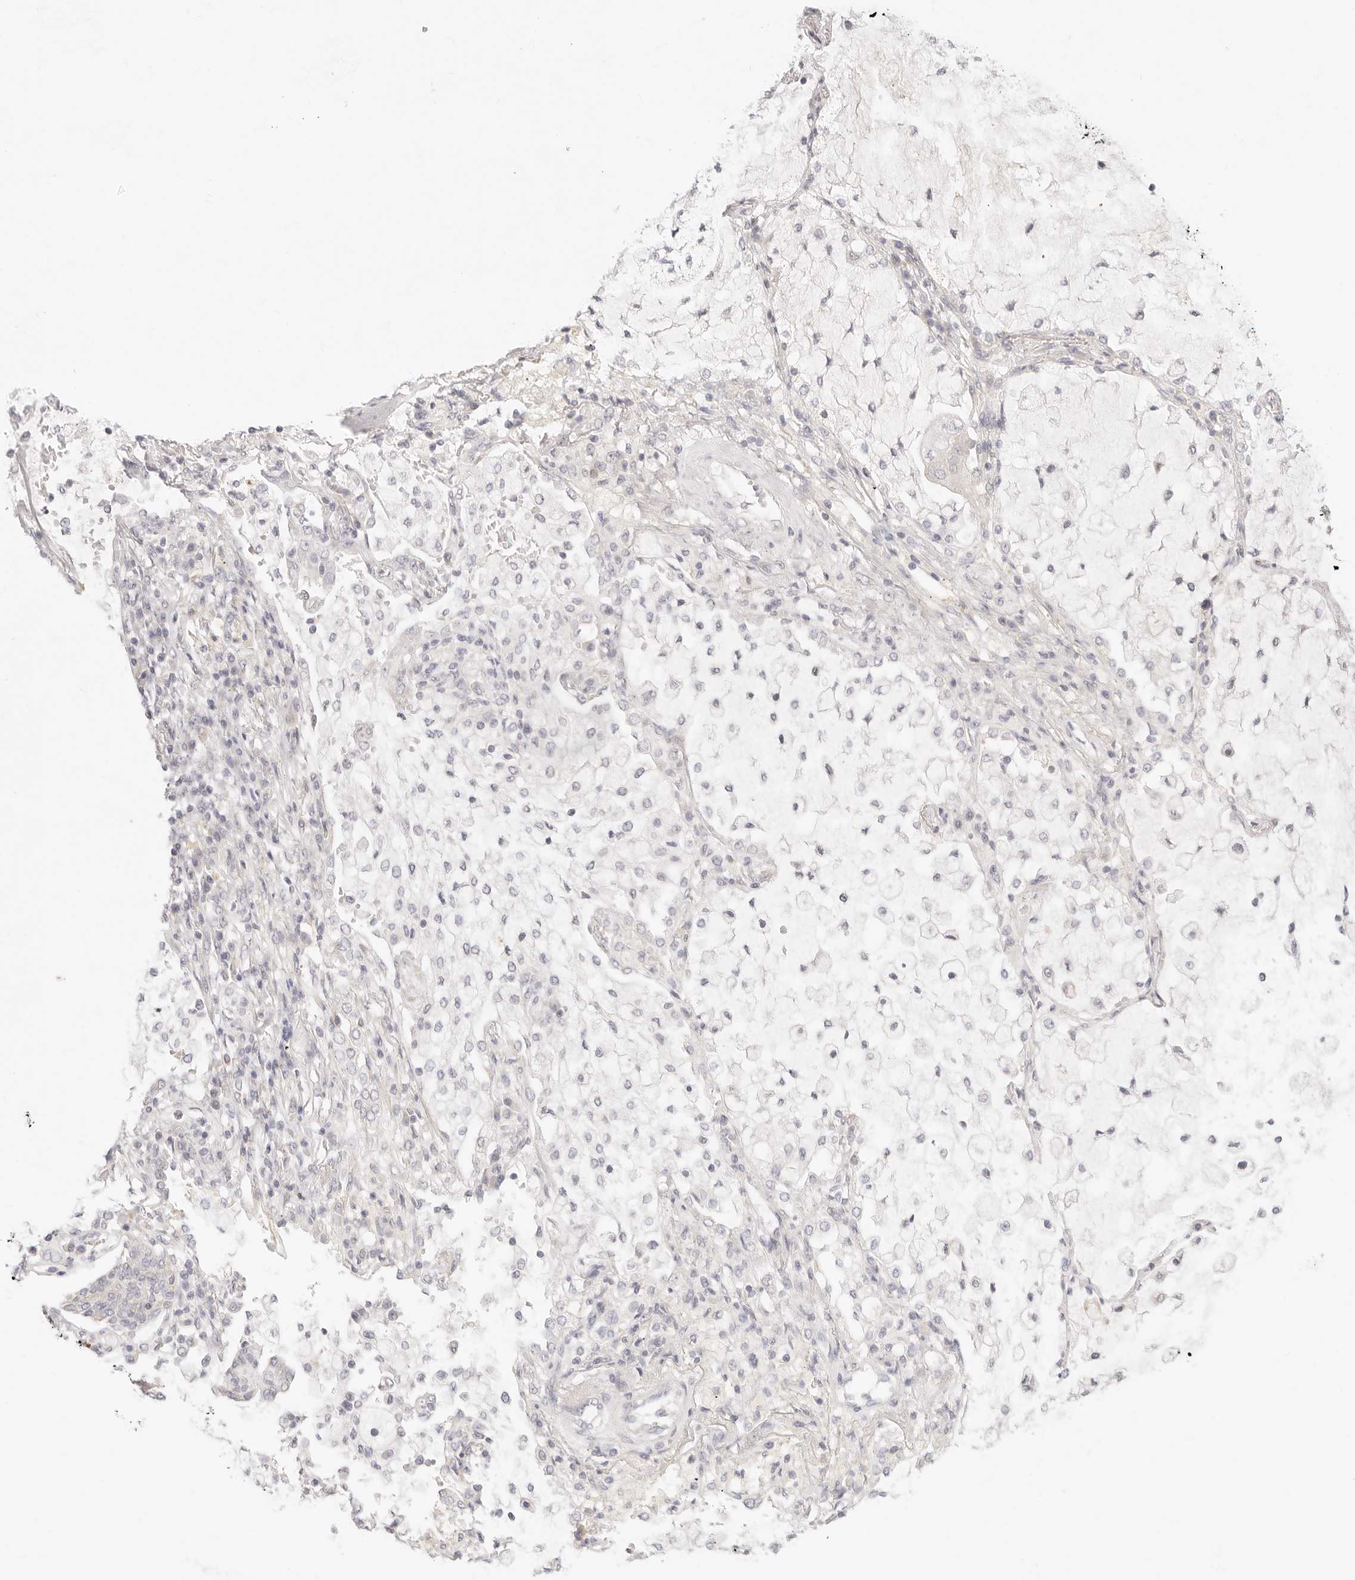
{"staining": {"intensity": "negative", "quantity": "none", "location": "none"}, "tissue": "lung cancer", "cell_type": "Tumor cells", "image_type": "cancer", "snomed": [{"axis": "morphology", "description": "Adenocarcinoma, NOS"}, {"axis": "topography", "description": "Lung"}], "caption": "Lung cancer (adenocarcinoma) stained for a protein using IHC exhibits no staining tumor cells.", "gene": "GPR156", "patient": {"sex": "female", "age": 70}}